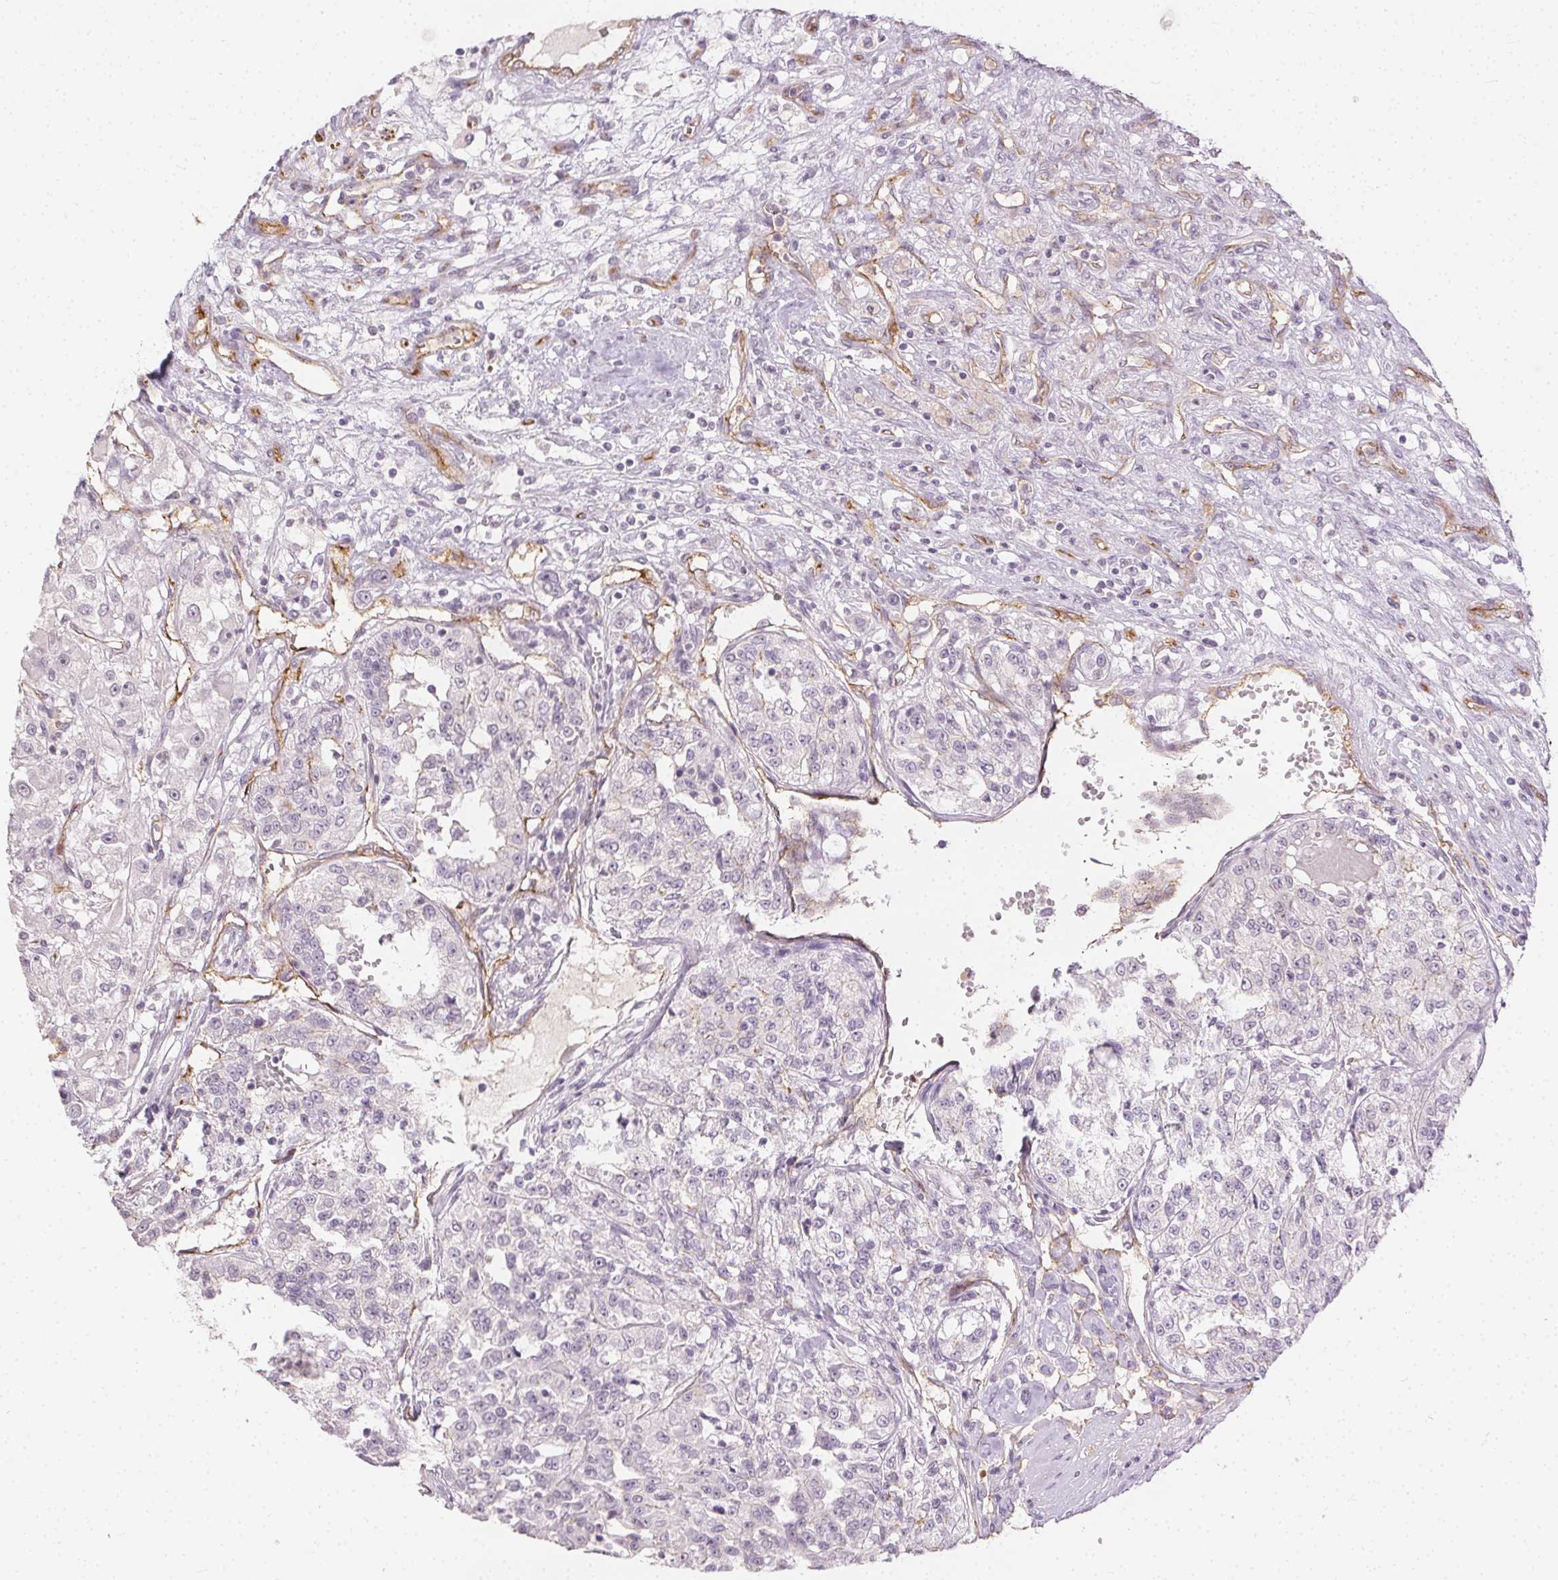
{"staining": {"intensity": "negative", "quantity": "none", "location": "none"}, "tissue": "renal cancer", "cell_type": "Tumor cells", "image_type": "cancer", "snomed": [{"axis": "morphology", "description": "Adenocarcinoma, NOS"}, {"axis": "topography", "description": "Kidney"}], "caption": "IHC of human renal cancer (adenocarcinoma) displays no positivity in tumor cells.", "gene": "PODXL", "patient": {"sex": "female", "age": 63}}